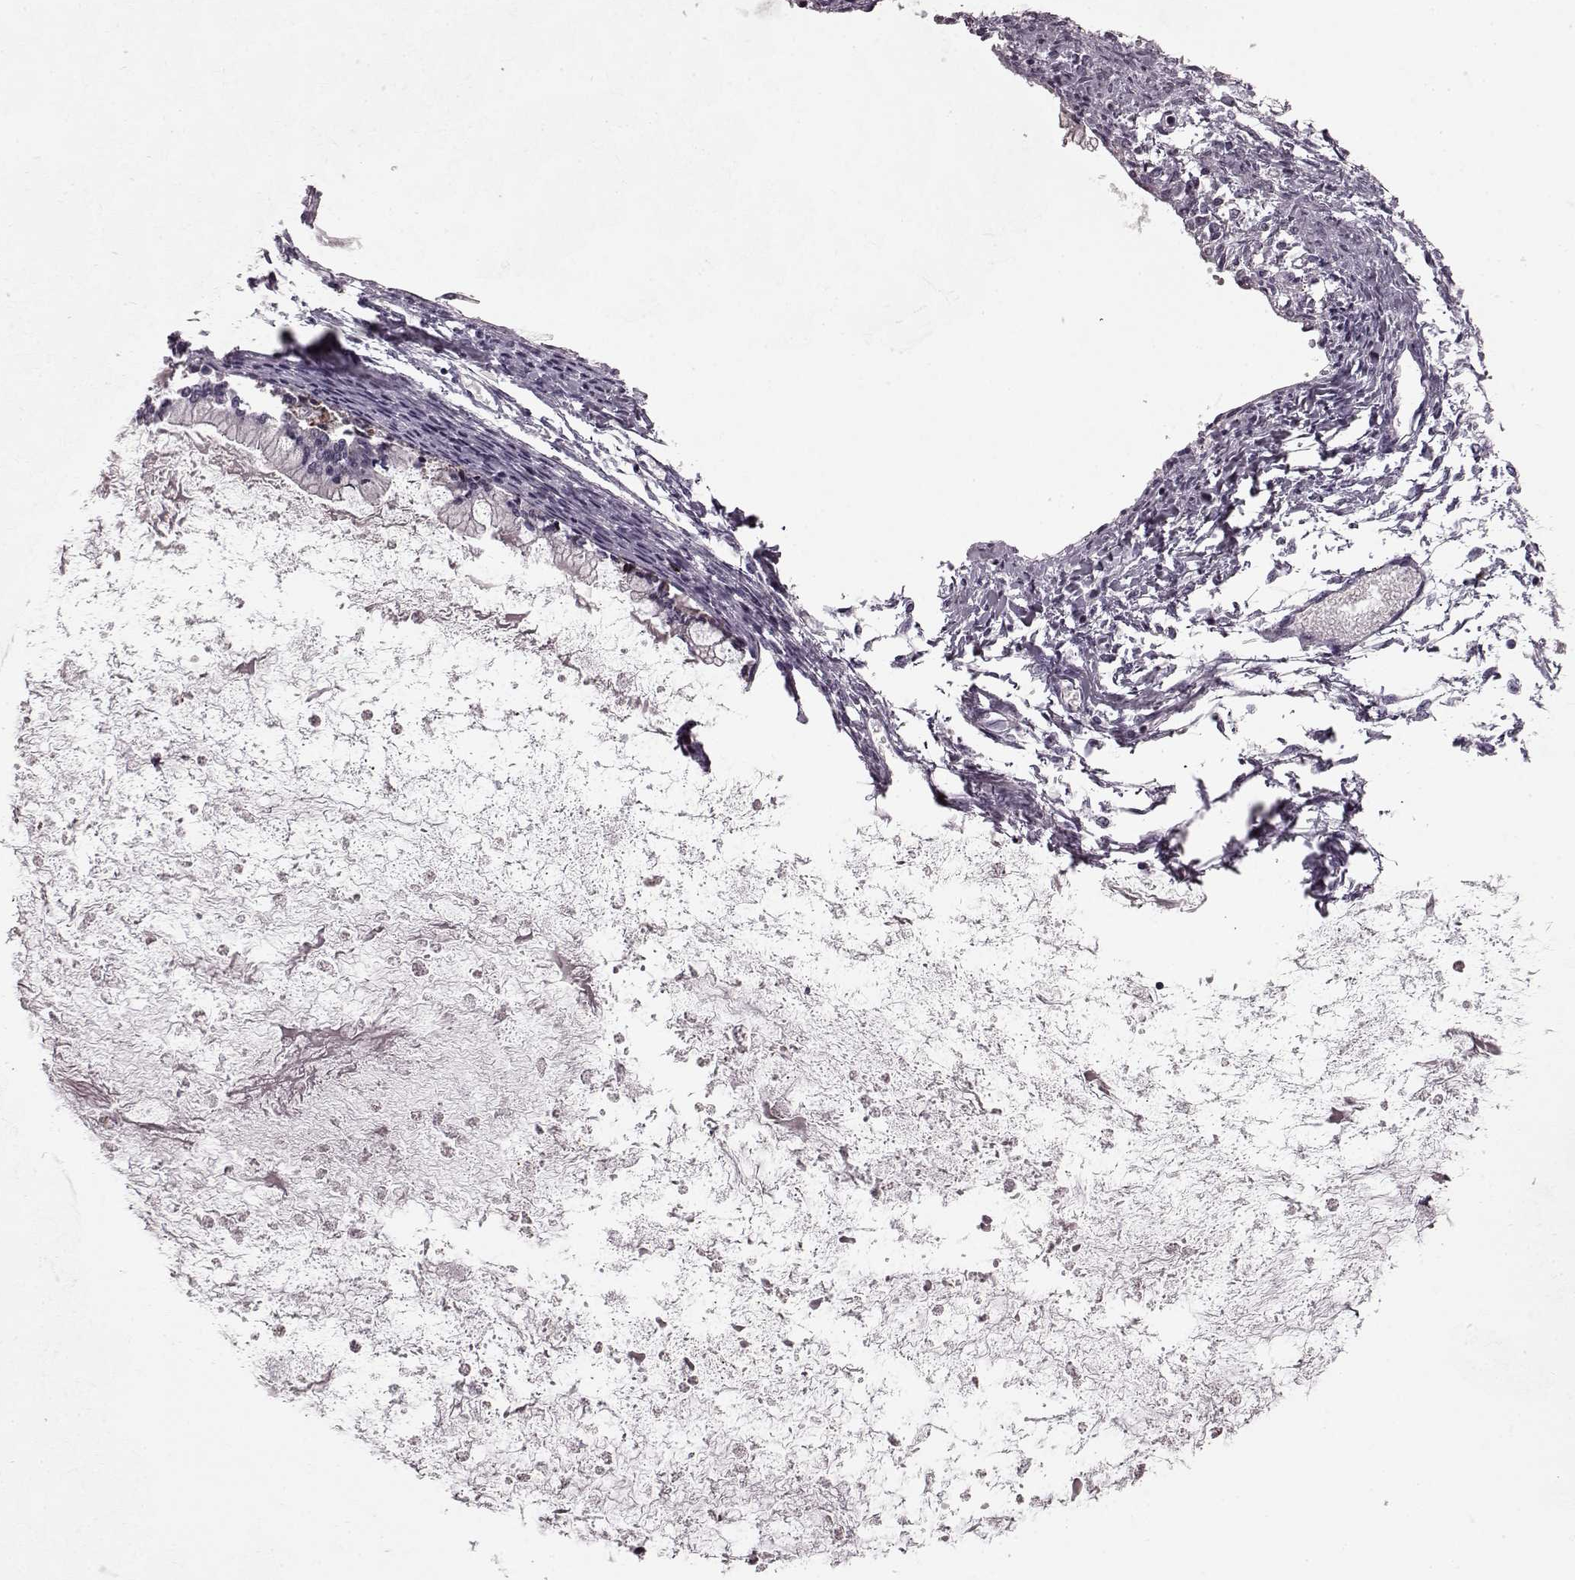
{"staining": {"intensity": "negative", "quantity": "none", "location": "none"}, "tissue": "ovarian cancer", "cell_type": "Tumor cells", "image_type": "cancer", "snomed": [{"axis": "morphology", "description": "Cystadenocarcinoma, mucinous, NOS"}, {"axis": "topography", "description": "Ovary"}], "caption": "IHC image of mucinous cystadenocarcinoma (ovarian) stained for a protein (brown), which reveals no expression in tumor cells.", "gene": "CST7", "patient": {"sex": "female", "age": 67}}